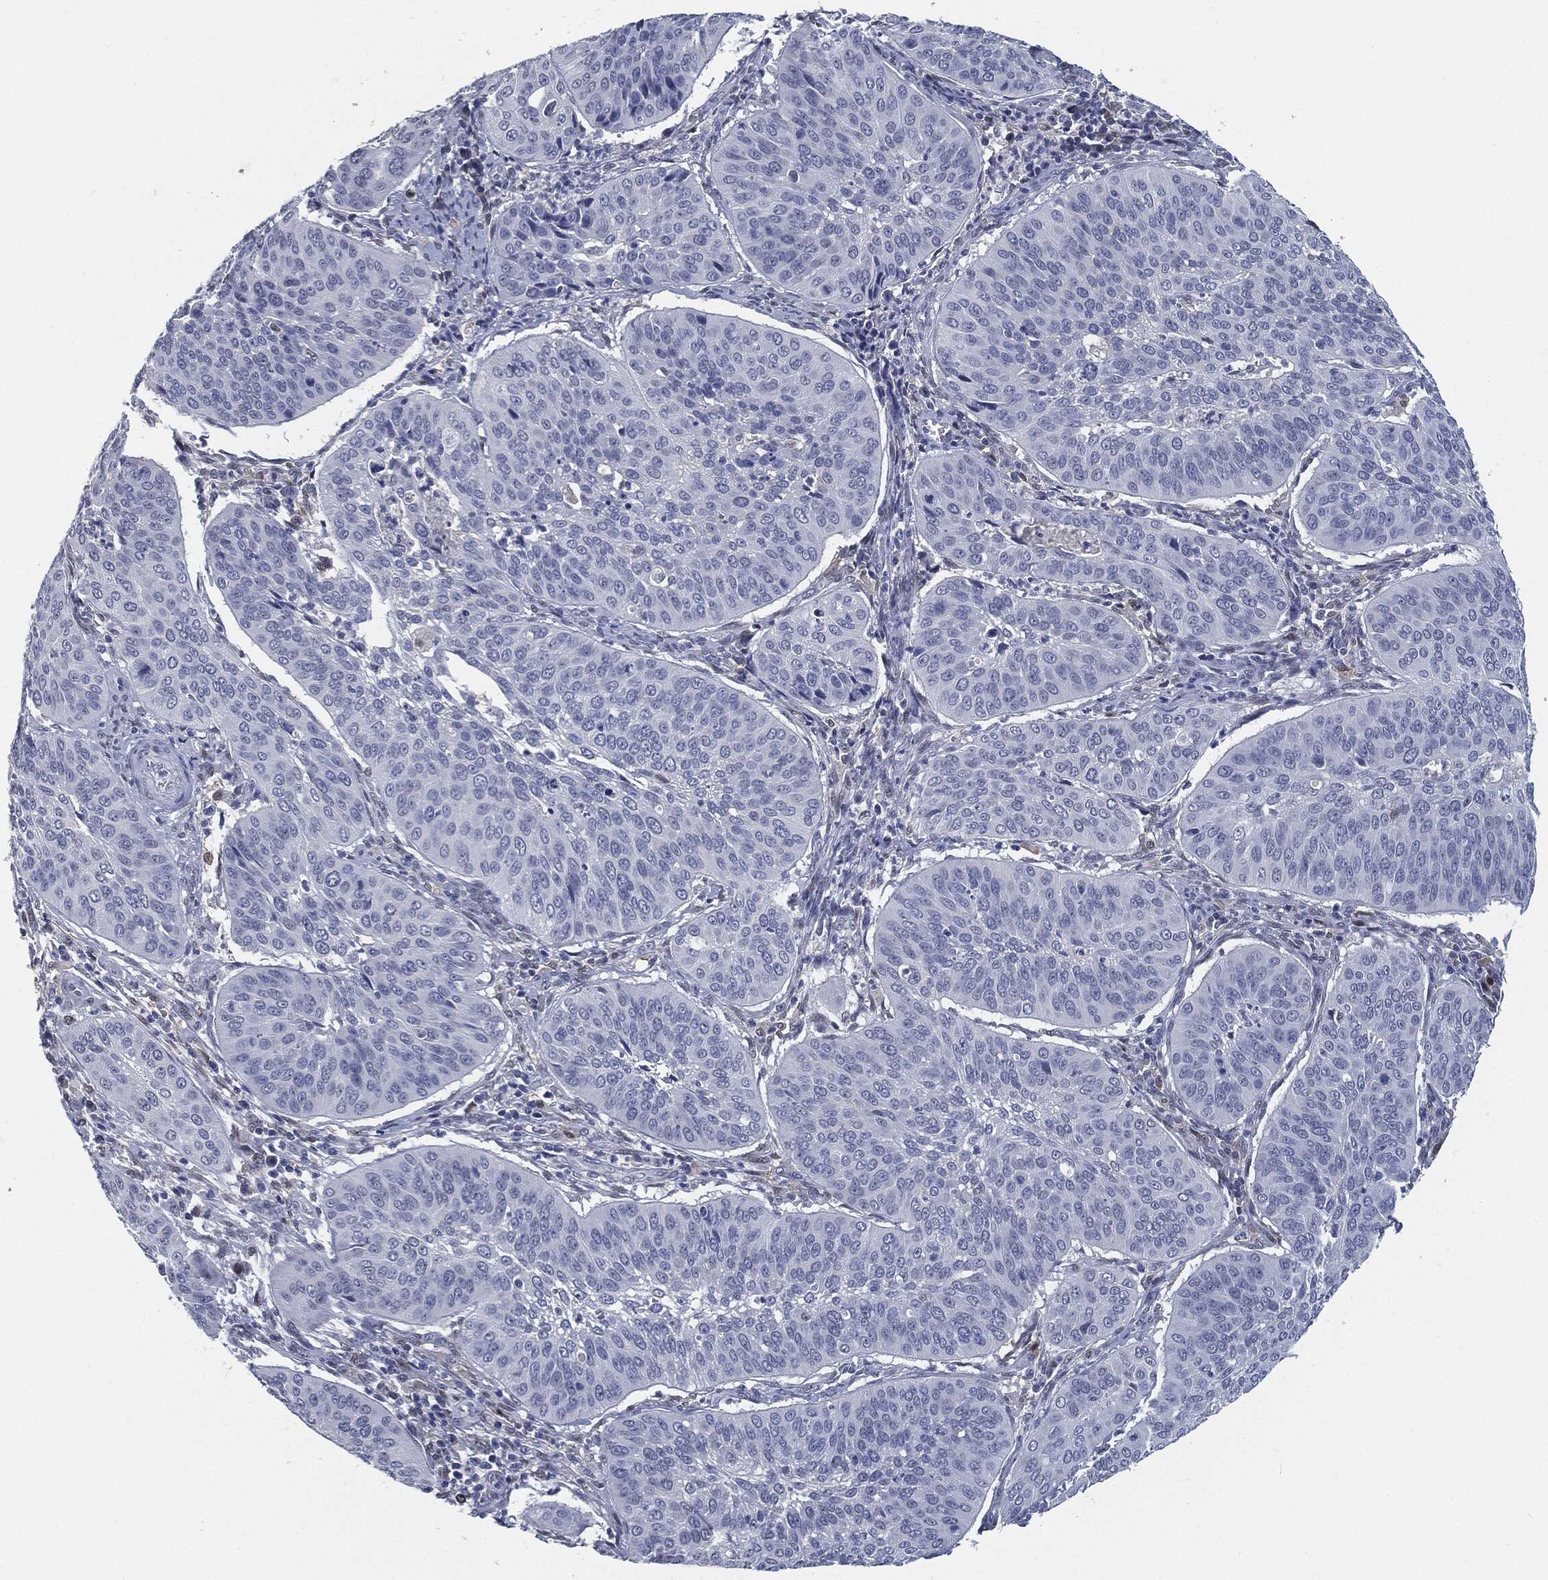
{"staining": {"intensity": "negative", "quantity": "none", "location": "none"}, "tissue": "cervical cancer", "cell_type": "Tumor cells", "image_type": "cancer", "snomed": [{"axis": "morphology", "description": "Normal tissue, NOS"}, {"axis": "morphology", "description": "Squamous cell carcinoma, NOS"}, {"axis": "topography", "description": "Cervix"}], "caption": "This is an IHC micrograph of human squamous cell carcinoma (cervical). There is no positivity in tumor cells.", "gene": "PROM1", "patient": {"sex": "female", "age": 39}}